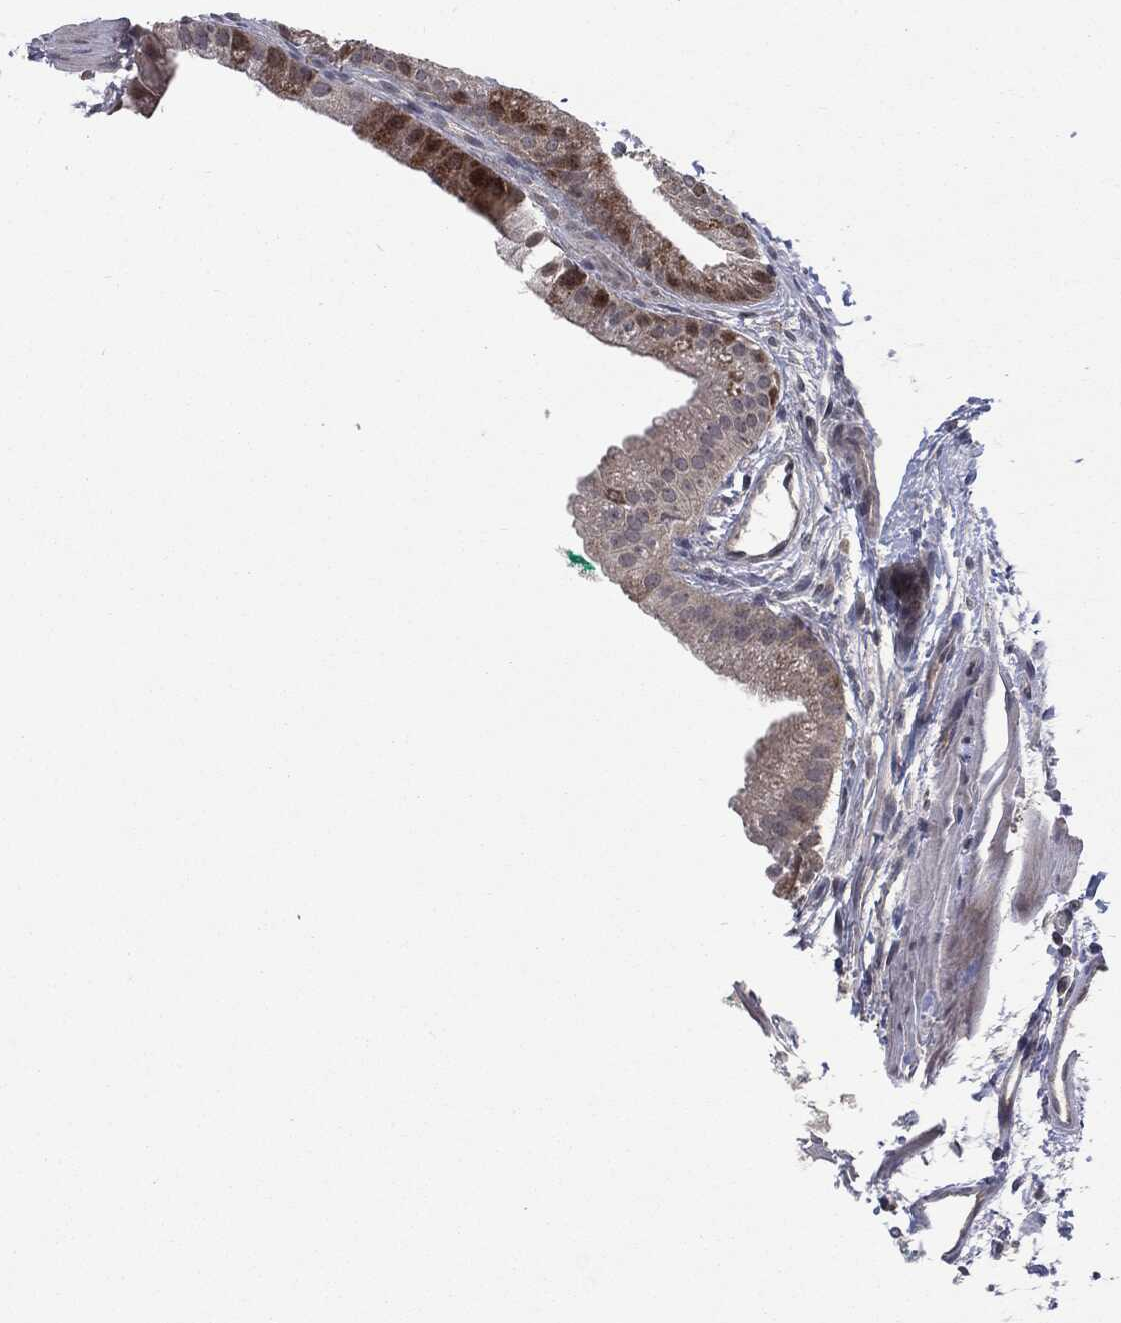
{"staining": {"intensity": "moderate", "quantity": "25%-75%", "location": "cytoplasmic/membranous"}, "tissue": "gallbladder", "cell_type": "Glandular cells", "image_type": "normal", "snomed": [{"axis": "morphology", "description": "Normal tissue, NOS"}, {"axis": "topography", "description": "Gallbladder"}], "caption": "The histopathology image reveals staining of normal gallbladder, revealing moderate cytoplasmic/membranous protein positivity (brown color) within glandular cells.", "gene": "PTPA", "patient": {"sex": "male", "age": 67}}